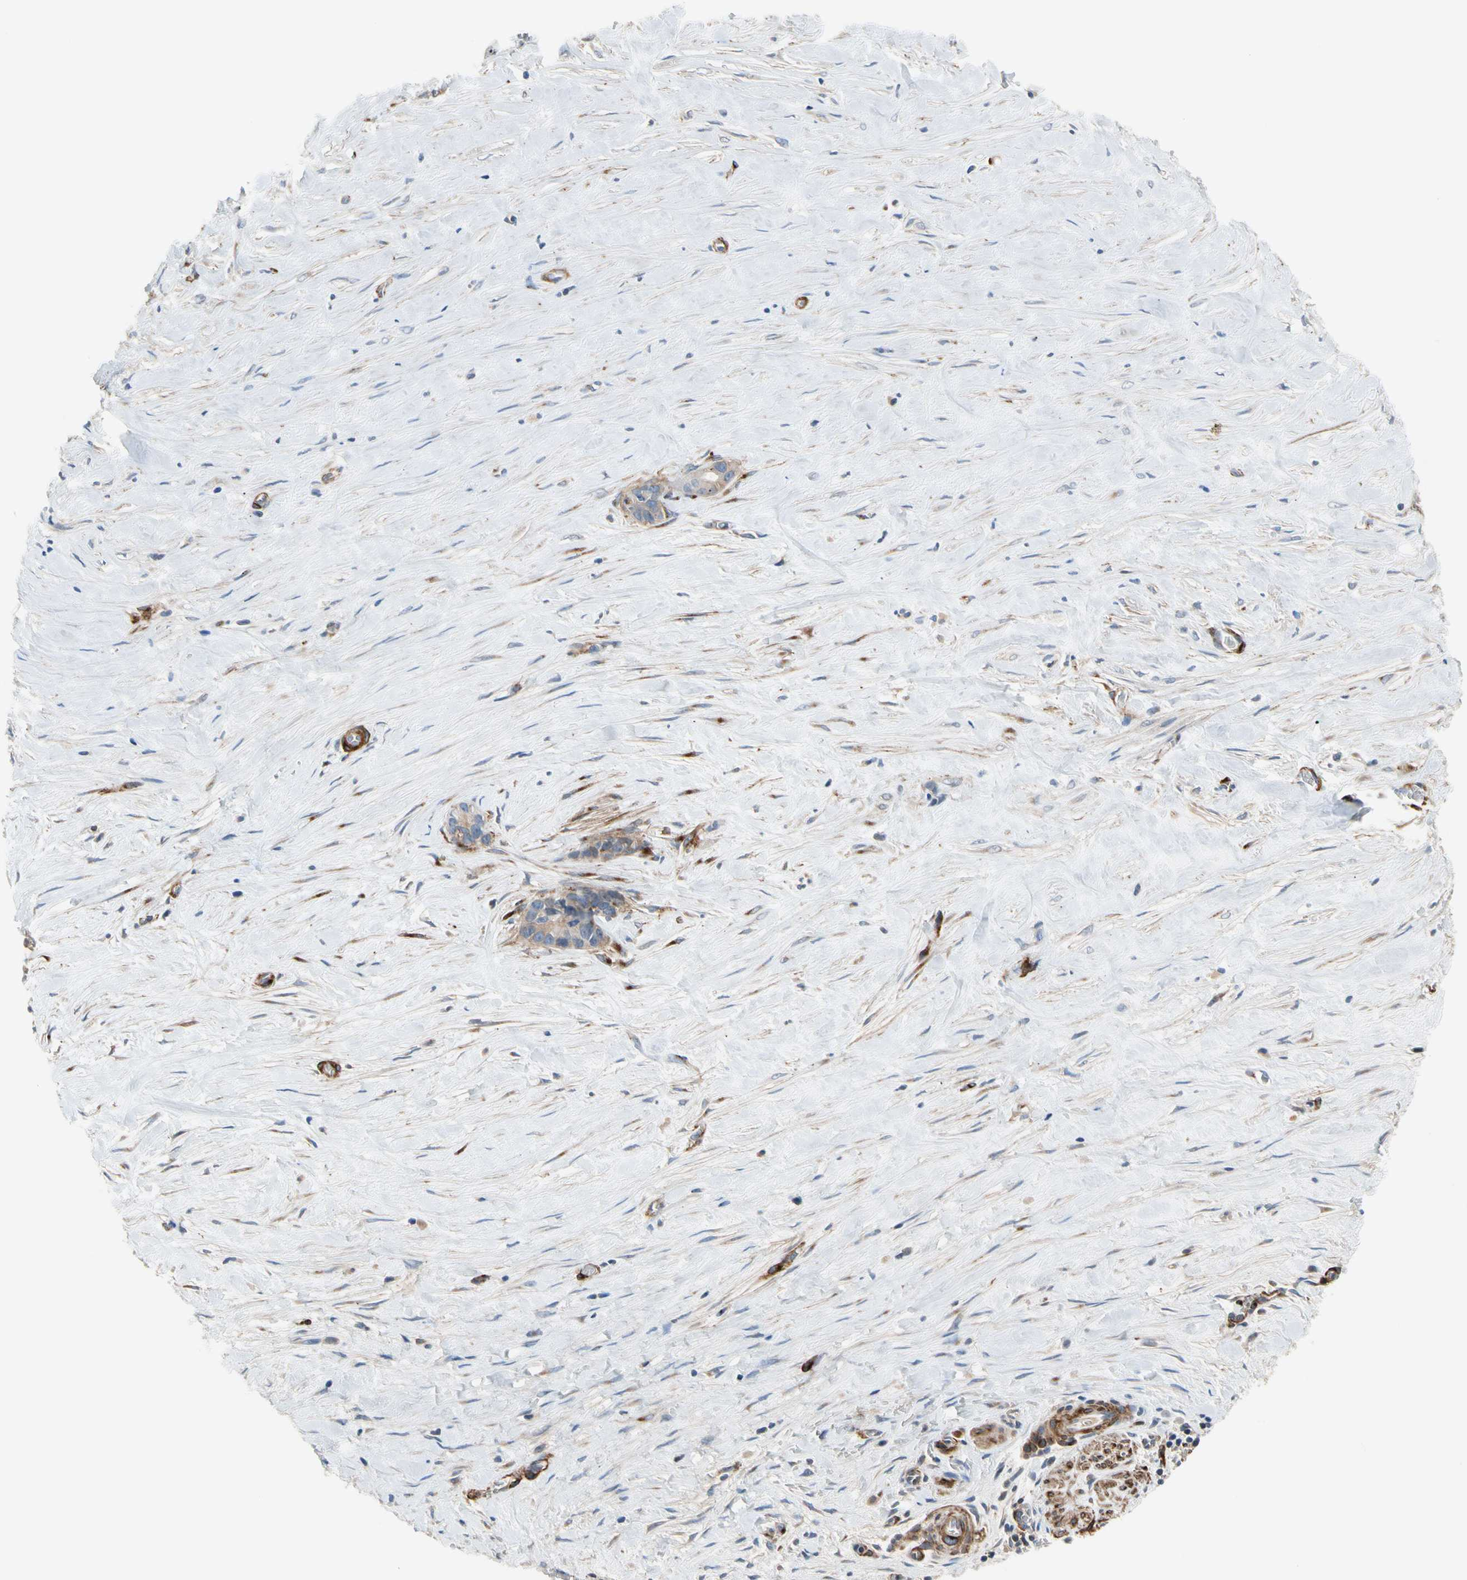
{"staining": {"intensity": "weak", "quantity": "25%-75%", "location": "cytoplasmic/membranous"}, "tissue": "liver cancer", "cell_type": "Tumor cells", "image_type": "cancer", "snomed": [{"axis": "morphology", "description": "Cholangiocarcinoma"}, {"axis": "topography", "description": "Liver"}], "caption": "Liver cancer (cholangiocarcinoma) was stained to show a protein in brown. There is low levels of weak cytoplasmic/membranous staining in about 25%-75% of tumor cells.", "gene": "ENTREP3", "patient": {"sex": "female", "age": 55}}